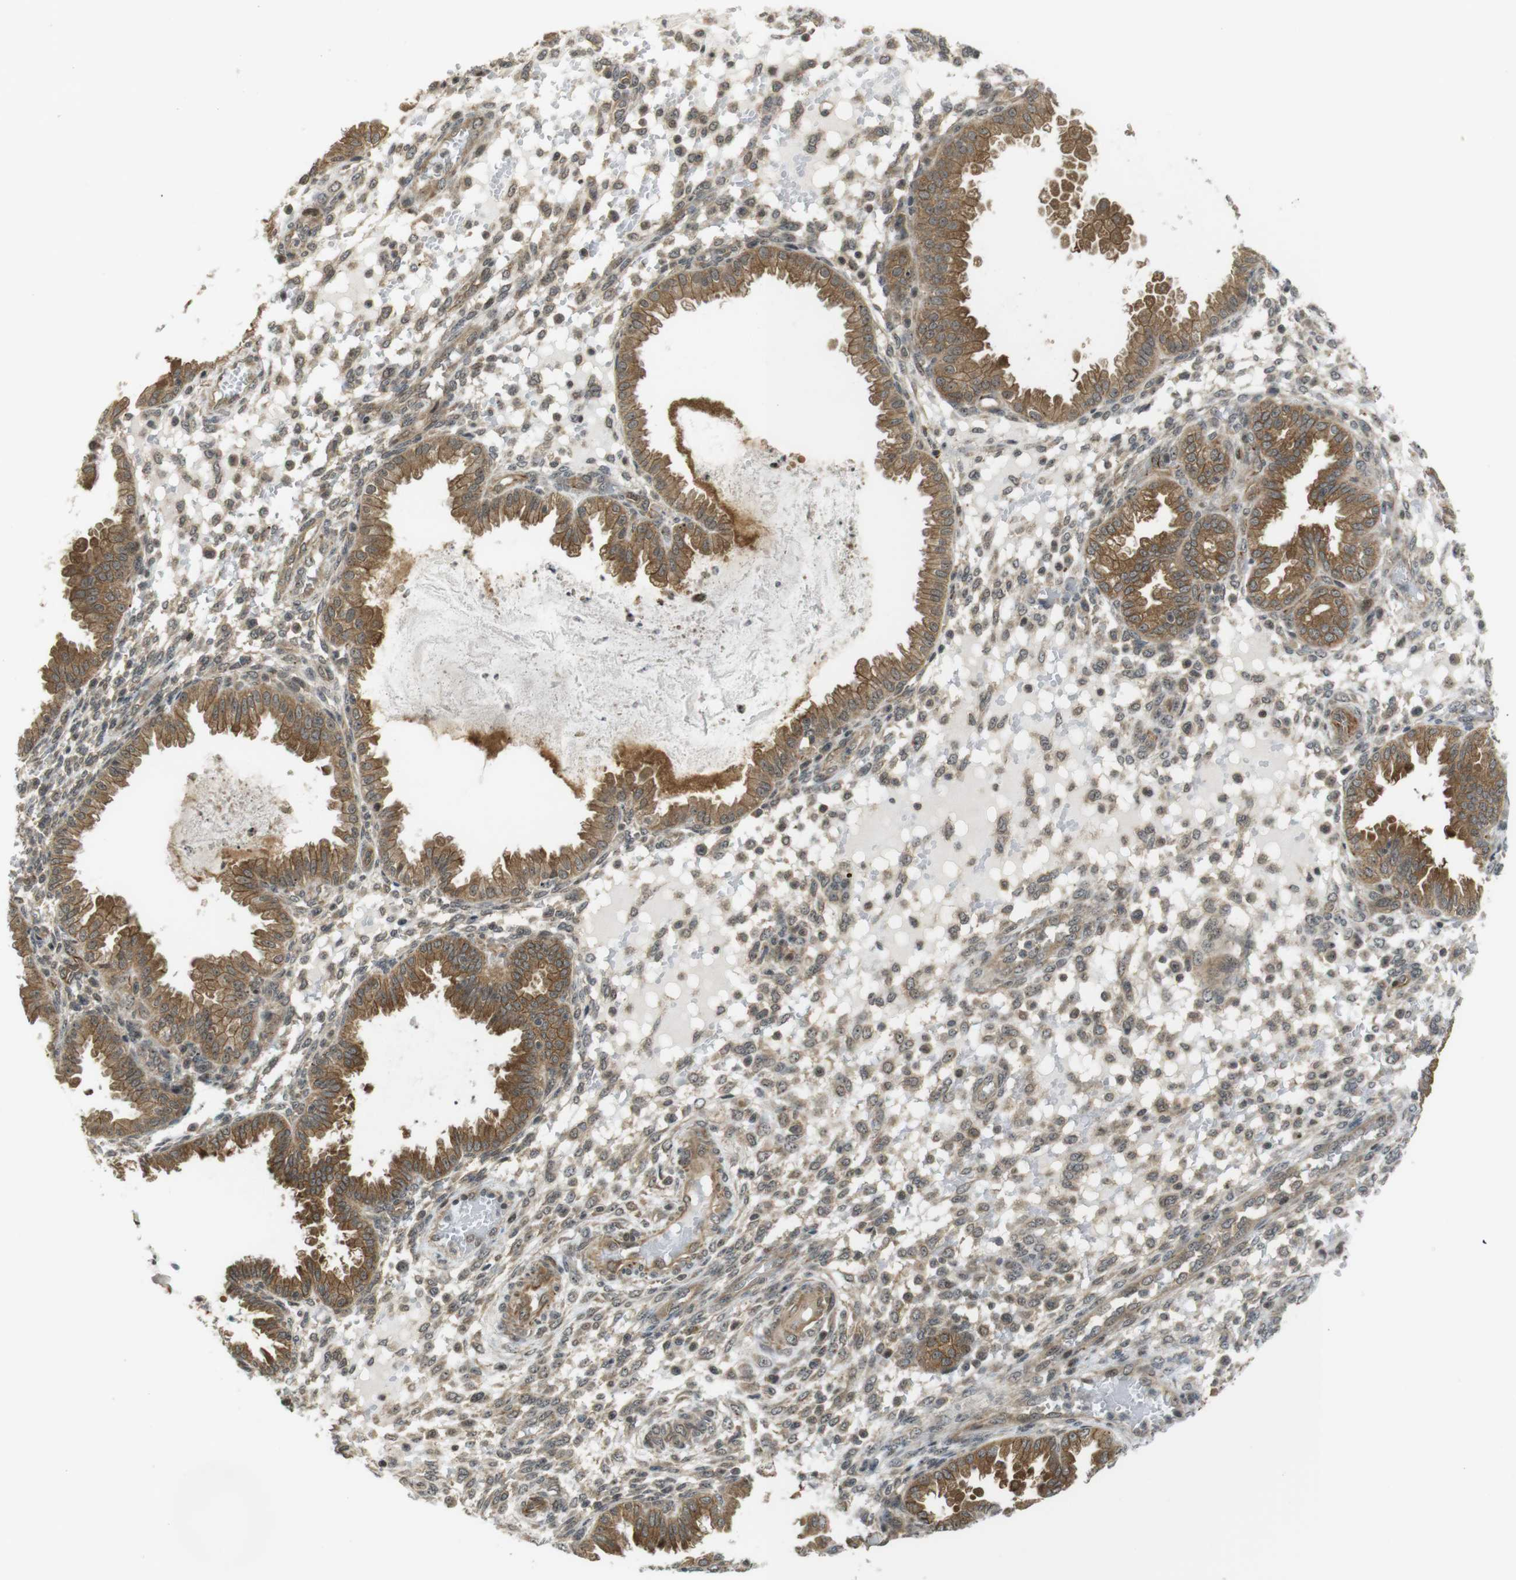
{"staining": {"intensity": "moderate", "quantity": ">75%", "location": "cytoplasmic/membranous"}, "tissue": "endometrium", "cell_type": "Cells in endometrial stroma", "image_type": "normal", "snomed": [{"axis": "morphology", "description": "Normal tissue, NOS"}, {"axis": "topography", "description": "Endometrium"}], "caption": "About >75% of cells in endometrial stroma in benign endometrium show moderate cytoplasmic/membranous protein expression as visualized by brown immunohistochemical staining.", "gene": "CC2D1A", "patient": {"sex": "female", "age": 33}}